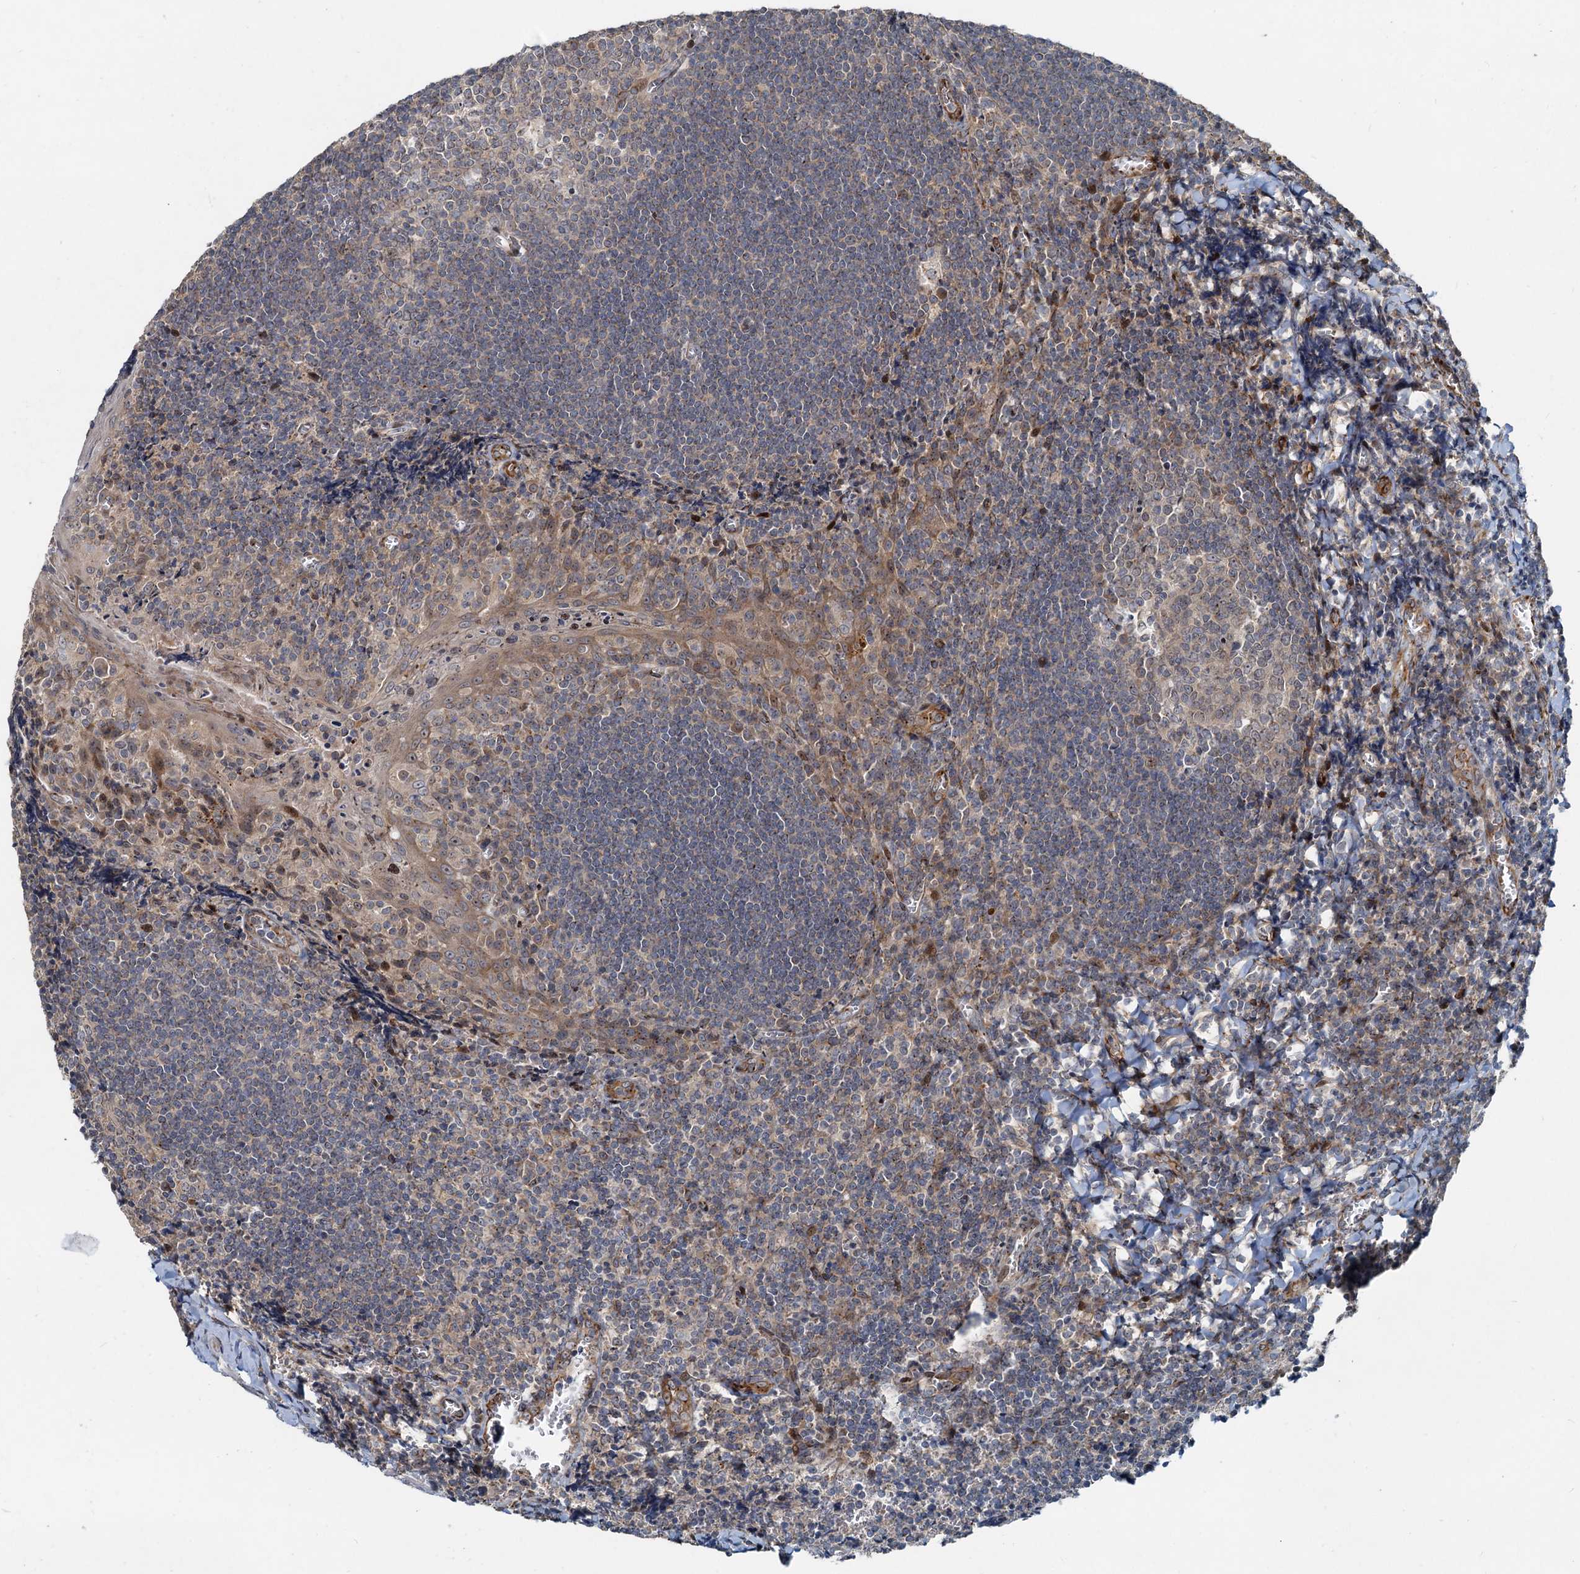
{"staining": {"intensity": "weak", "quantity": "25%-75%", "location": "cytoplasmic/membranous"}, "tissue": "tonsil", "cell_type": "Germinal center cells", "image_type": "normal", "snomed": [{"axis": "morphology", "description": "Normal tissue, NOS"}, {"axis": "topography", "description": "Tonsil"}], "caption": "Germinal center cells exhibit low levels of weak cytoplasmic/membranous positivity in about 25%-75% of cells in unremarkable tonsil.", "gene": "CEP68", "patient": {"sex": "male", "age": 27}}